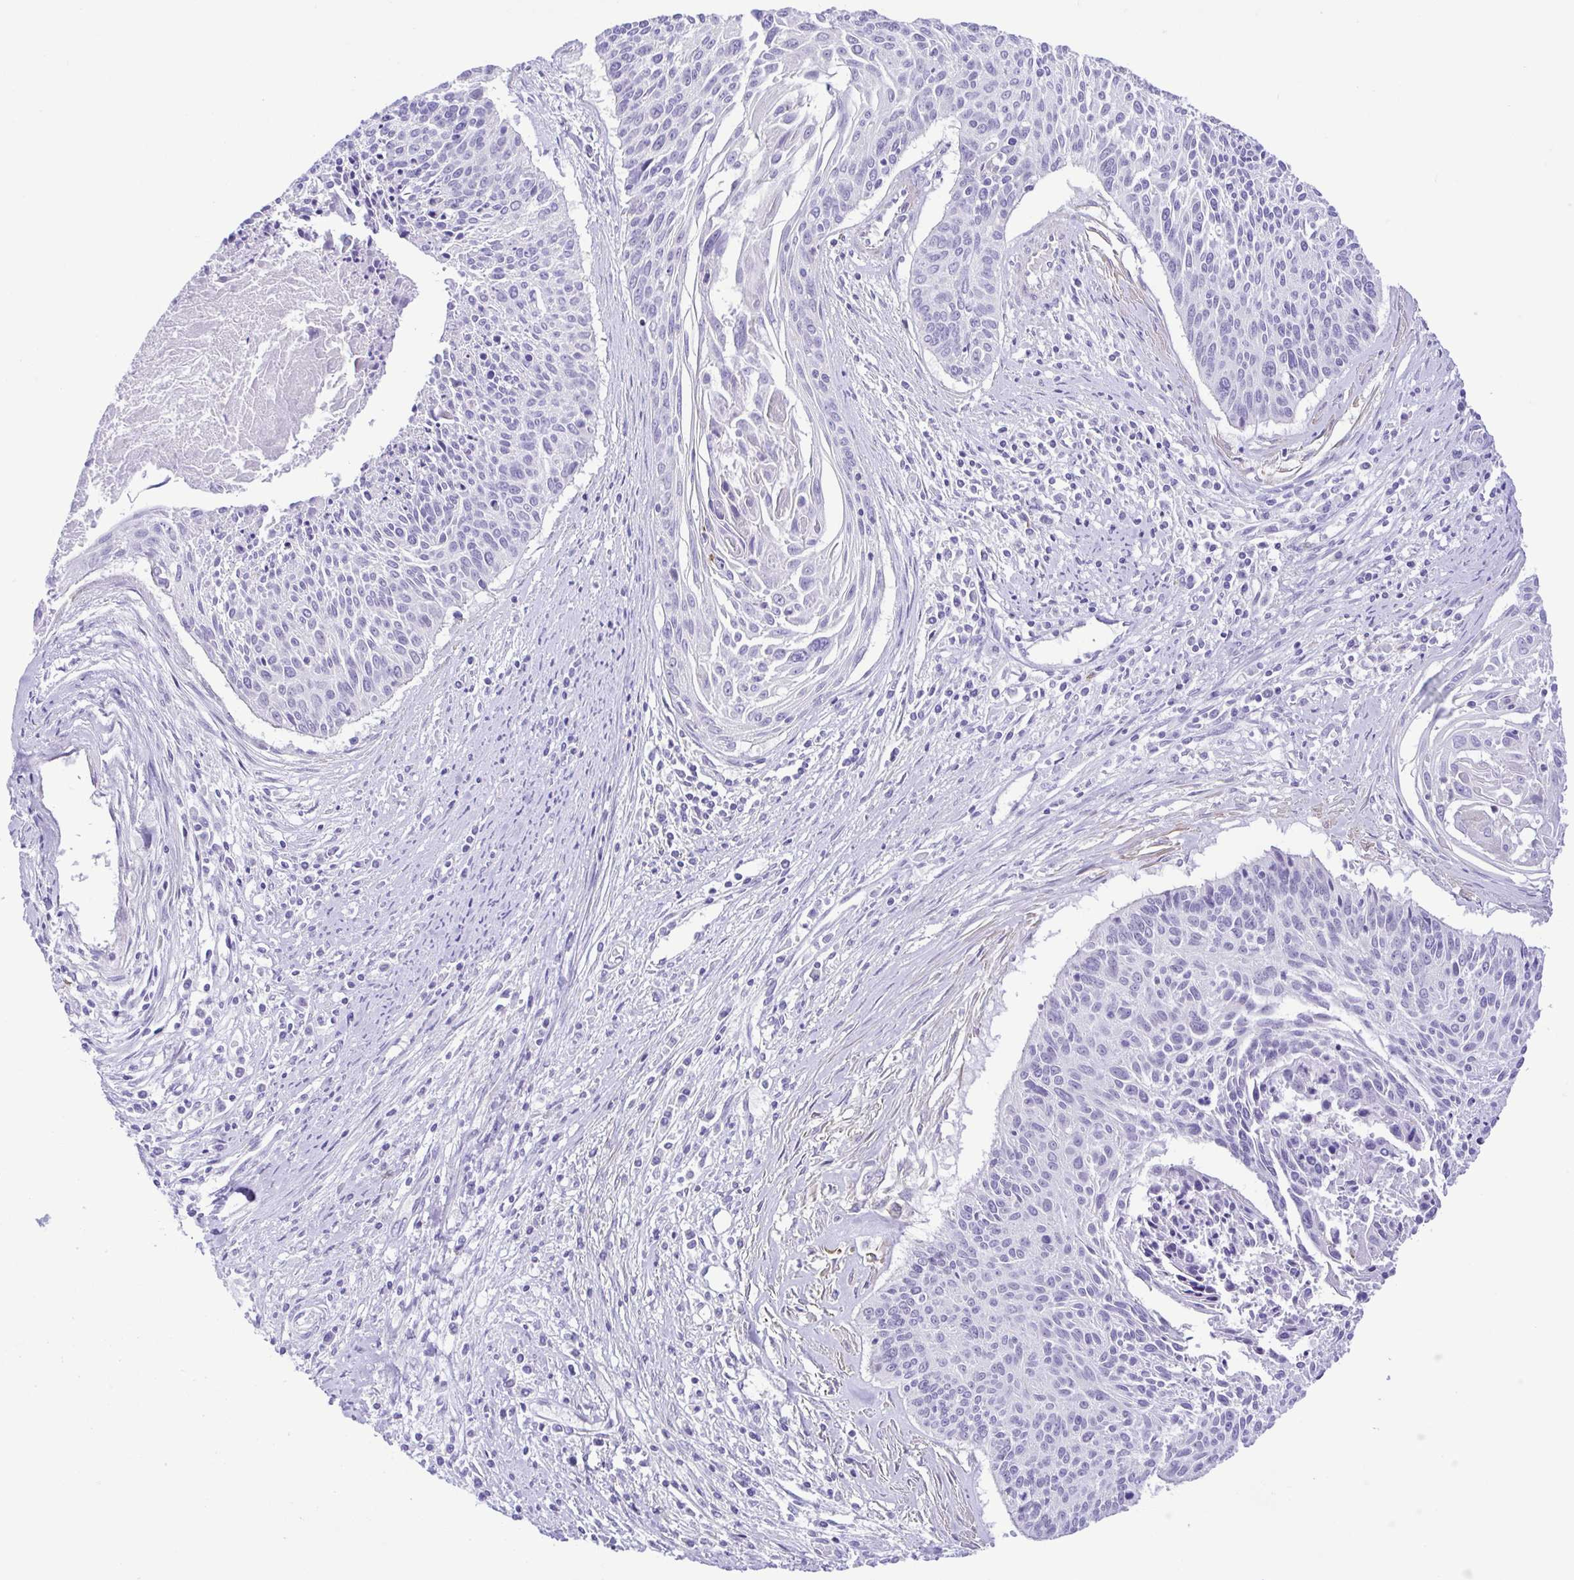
{"staining": {"intensity": "negative", "quantity": "none", "location": "none"}, "tissue": "cervical cancer", "cell_type": "Tumor cells", "image_type": "cancer", "snomed": [{"axis": "morphology", "description": "Squamous cell carcinoma, NOS"}, {"axis": "topography", "description": "Cervix"}], "caption": "Cervical squamous cell carcinoma was stained to show a protein in brown. There is no significant expression in tumor cells.", "gene": "GPR182", "patient": {"sex": "female", "age": 55}}